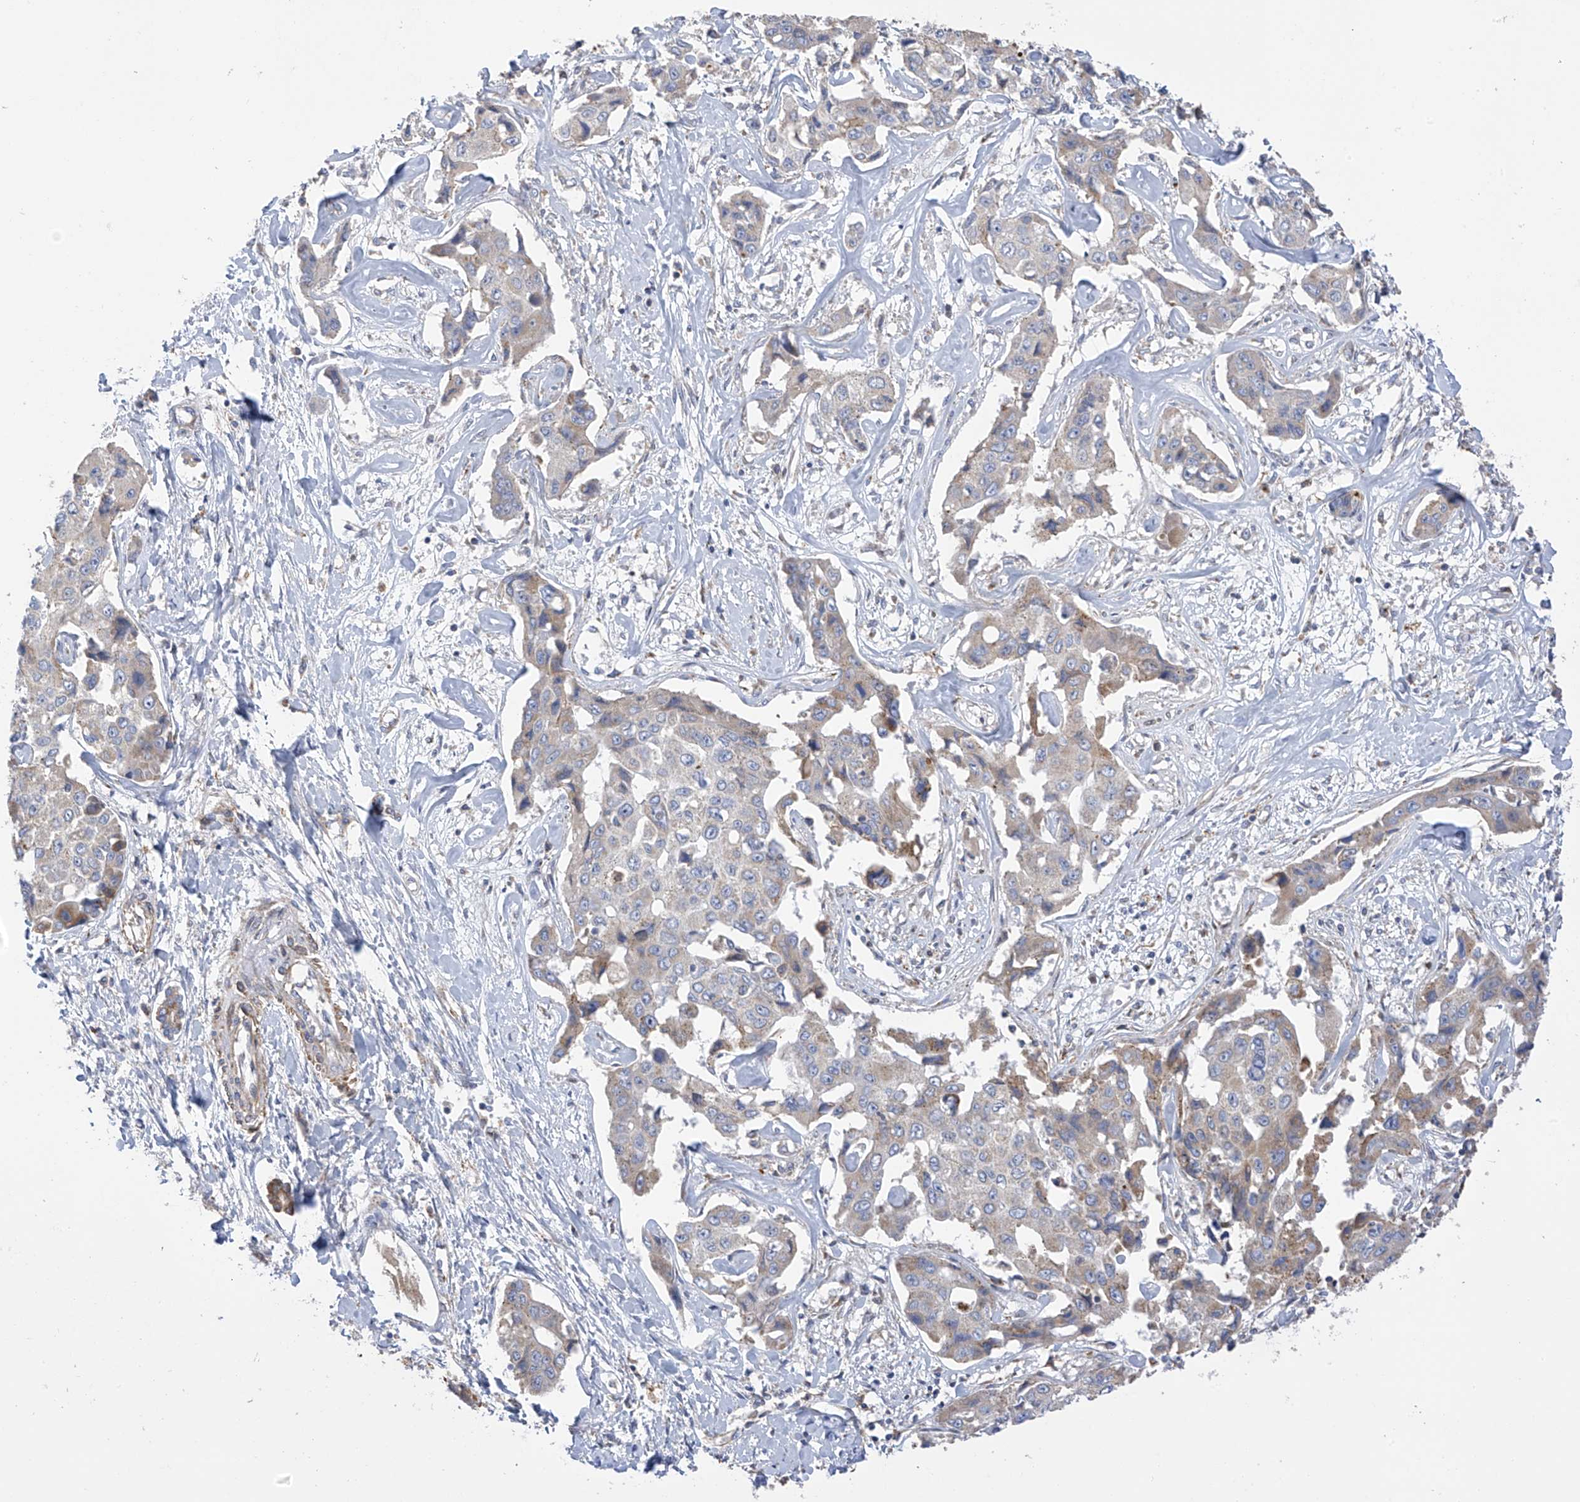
{"staining": {"intensity": "weak", "quantity": "25%-75%", "location": "cytoplasmic/membranous"}, "tissue": "liver cancer", "cell_type": "Tumor cells", "image_type": "cancer", "snomed": [{"axis": "morphology", "description": "Cholangiocarcinoma"}, {"axis": "topography", "description": "Liver"}], "caption": "There is low levels of weak cytoplasmic/membranous staining in tumor cells of cholangiocarcinoma (liver), as demonstrated by immunohistochemical staining (brown color).", "gene": "ITM2B", "patient": {"sex": "male", "age": 59}}